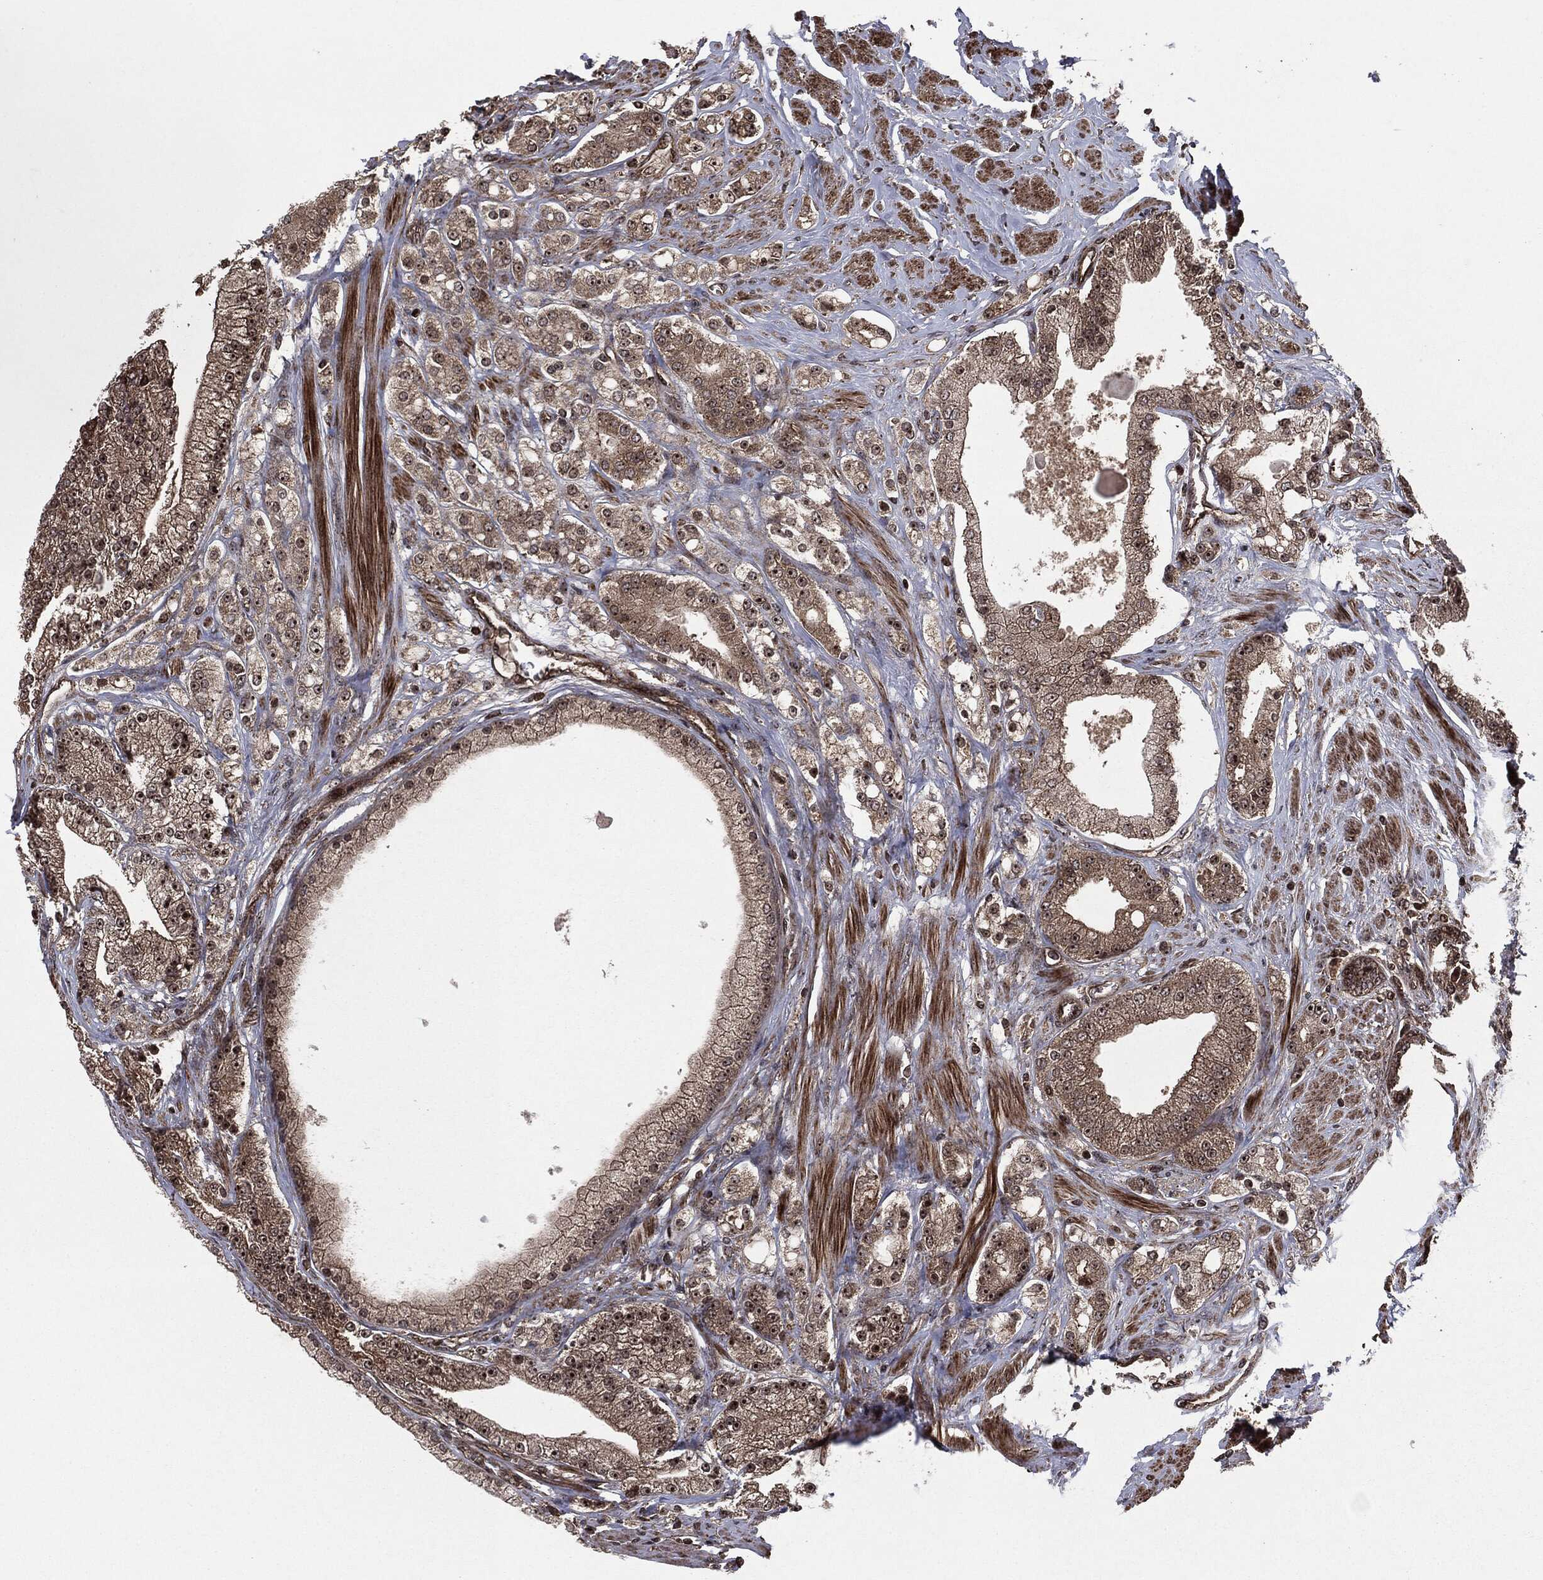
{"staining": {"intensity": "weak", "quantity": ">75%", "location": "cytoplasmic/membranous,nuclear"}, "tissue": "prostate cancer", "cell_type": "Tumor cells", "image_type": "cancer", "snomed": [{"axis": "morphology", "description": "Adenocarcinoma, NOS"}, {"axis": "topography", "description": "Prostate and seminal vesicle, NOS"}, {"axis": "topography", "description": "Prostate"}], "caption": "A histopathology image showing weak cytoplasmic/membranous and nuclear positivity in about >75% of tumor cells in prostate cancer, as visualized by brown immunohistochemical staining.", "gene": "CARD6", "patient": {"sex": "male", "age": 67}}